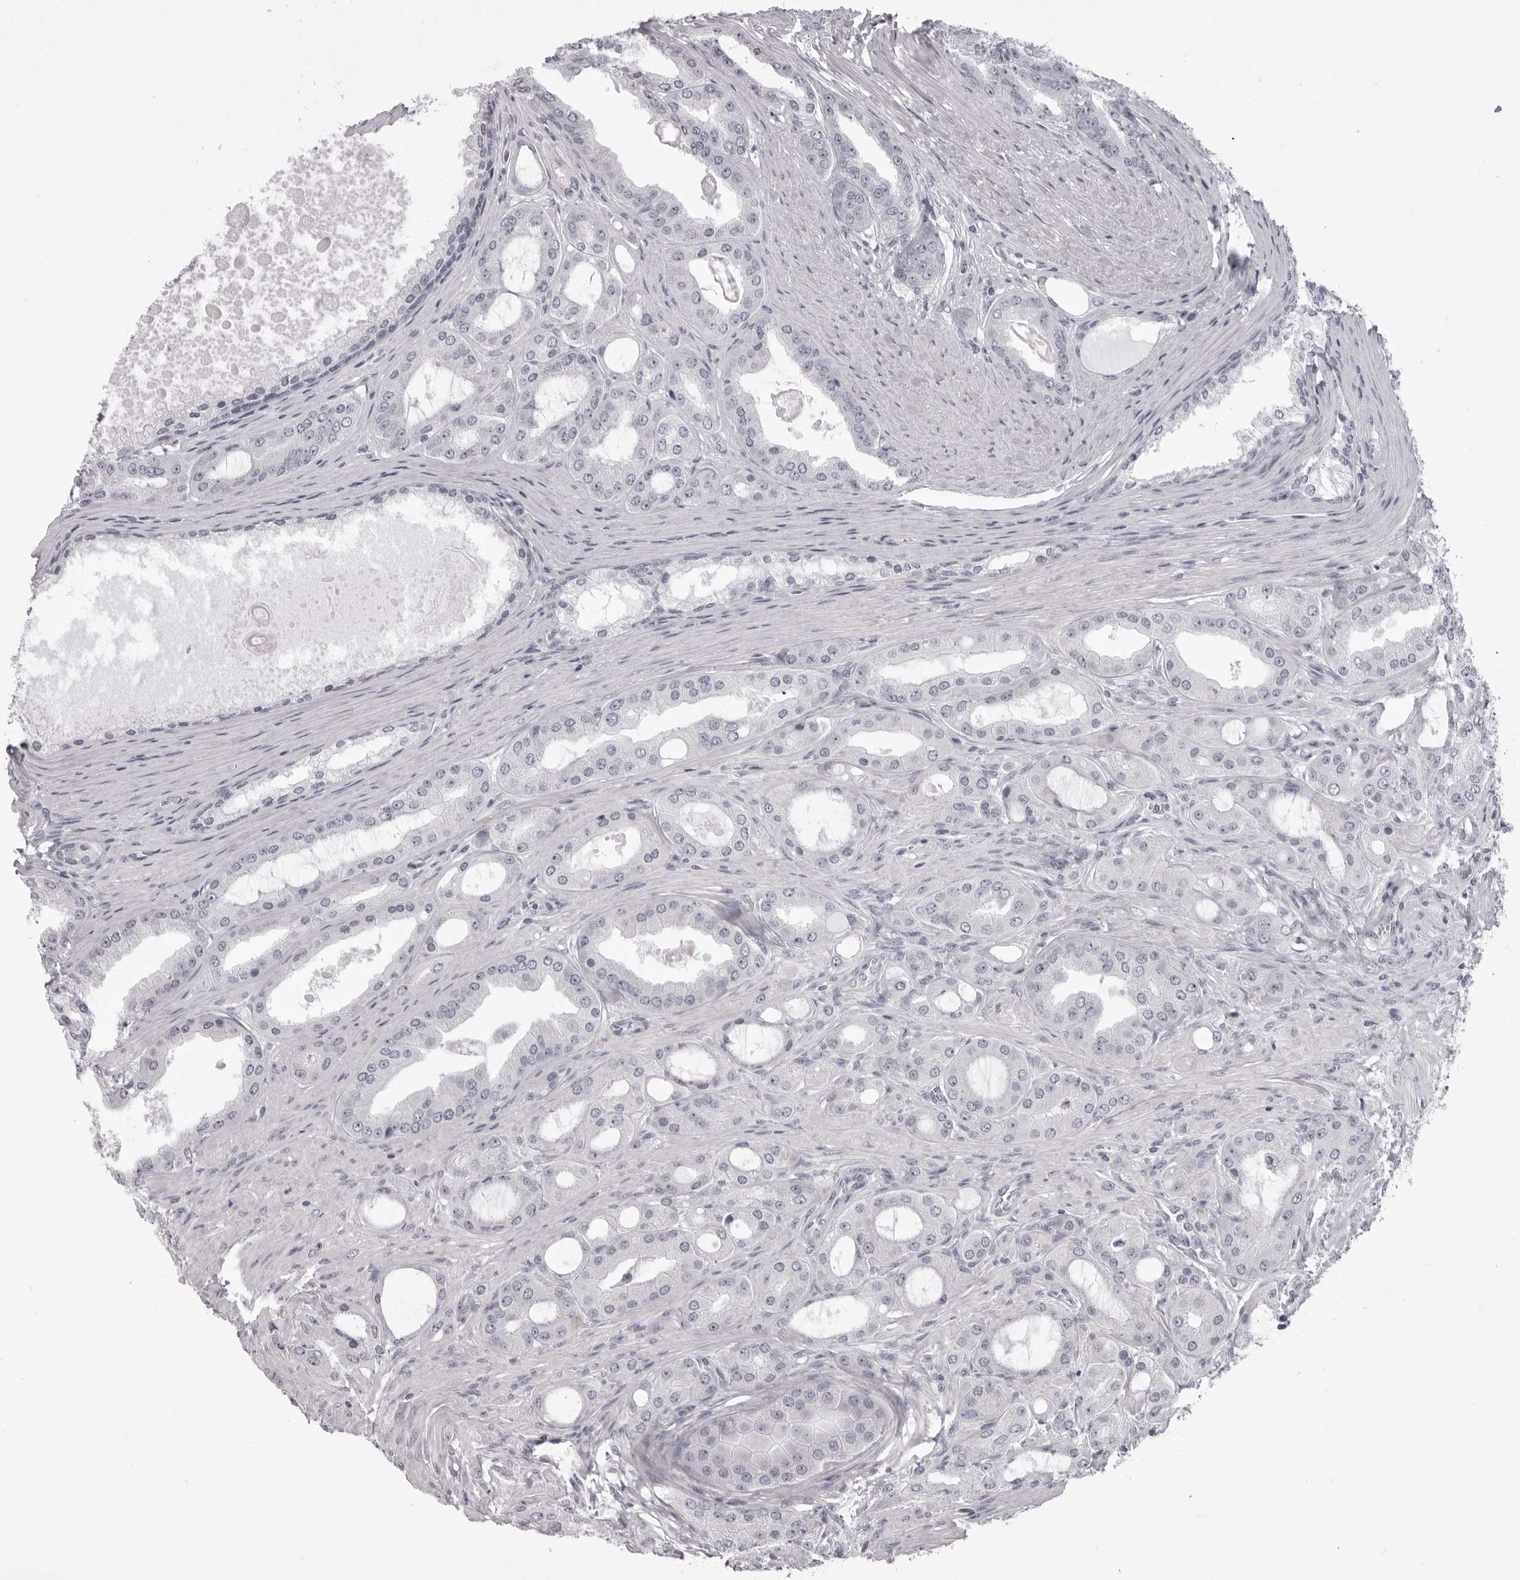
{"staining": {"intensity": "negative", "quantity": "none", "location": "none"}, "tissue": "prostate cancer", "cell_type": "Tumor cells", "image_type": "cancer", "snomed": [{"axis": "morphology", "description": "Adenocarcinoma, High grade"}, {"axis": "topography", "description": "Prostate"}], "caption": "DAB (3,3'-diaminobenzidine) immunohistochemical staining of high-grade adenocarcinoma (prostate) displays no significant expression in tumor cells.", "gene": "EPHA10", "patient": {"sex": "male", "age": 60}}